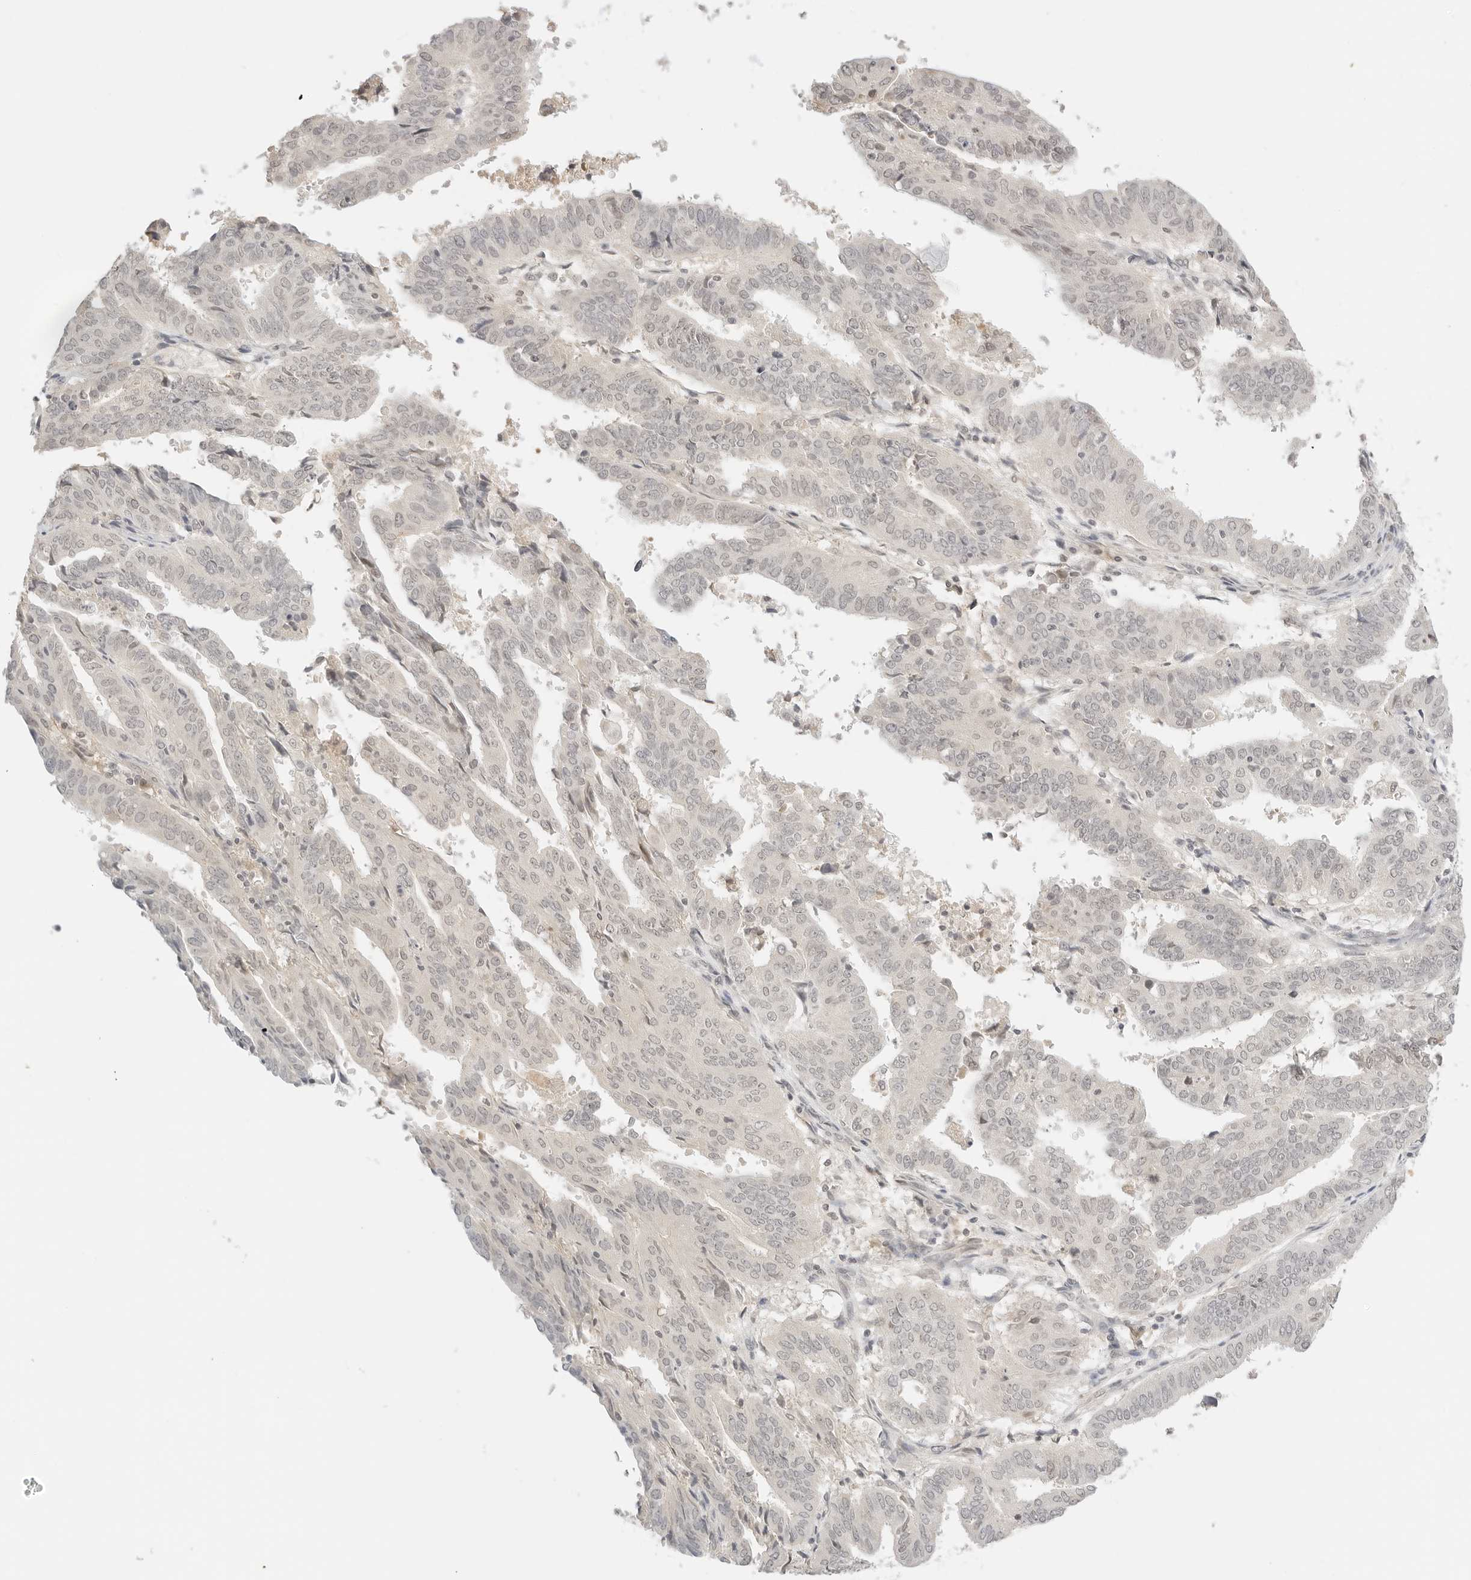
{"staining": {"intensity": "weak", "quantity": "<25%", "location": "nuclear"}, "tissue": "endometrial cancer", "cell_type": "Tumor cells", "image_type": "cancer", "snomed": [{"axis": "morphology", "description": "Adenocarcinoma, NOS"}, {"axis": "topography", "description": "Uterus"}], "caption": "This is a image of IHC staining of endometrial cancer, which shows no positivity in tumor cells.", "gene": "RPS6KL1", "patient": {"sex": "female", "age": 77}}